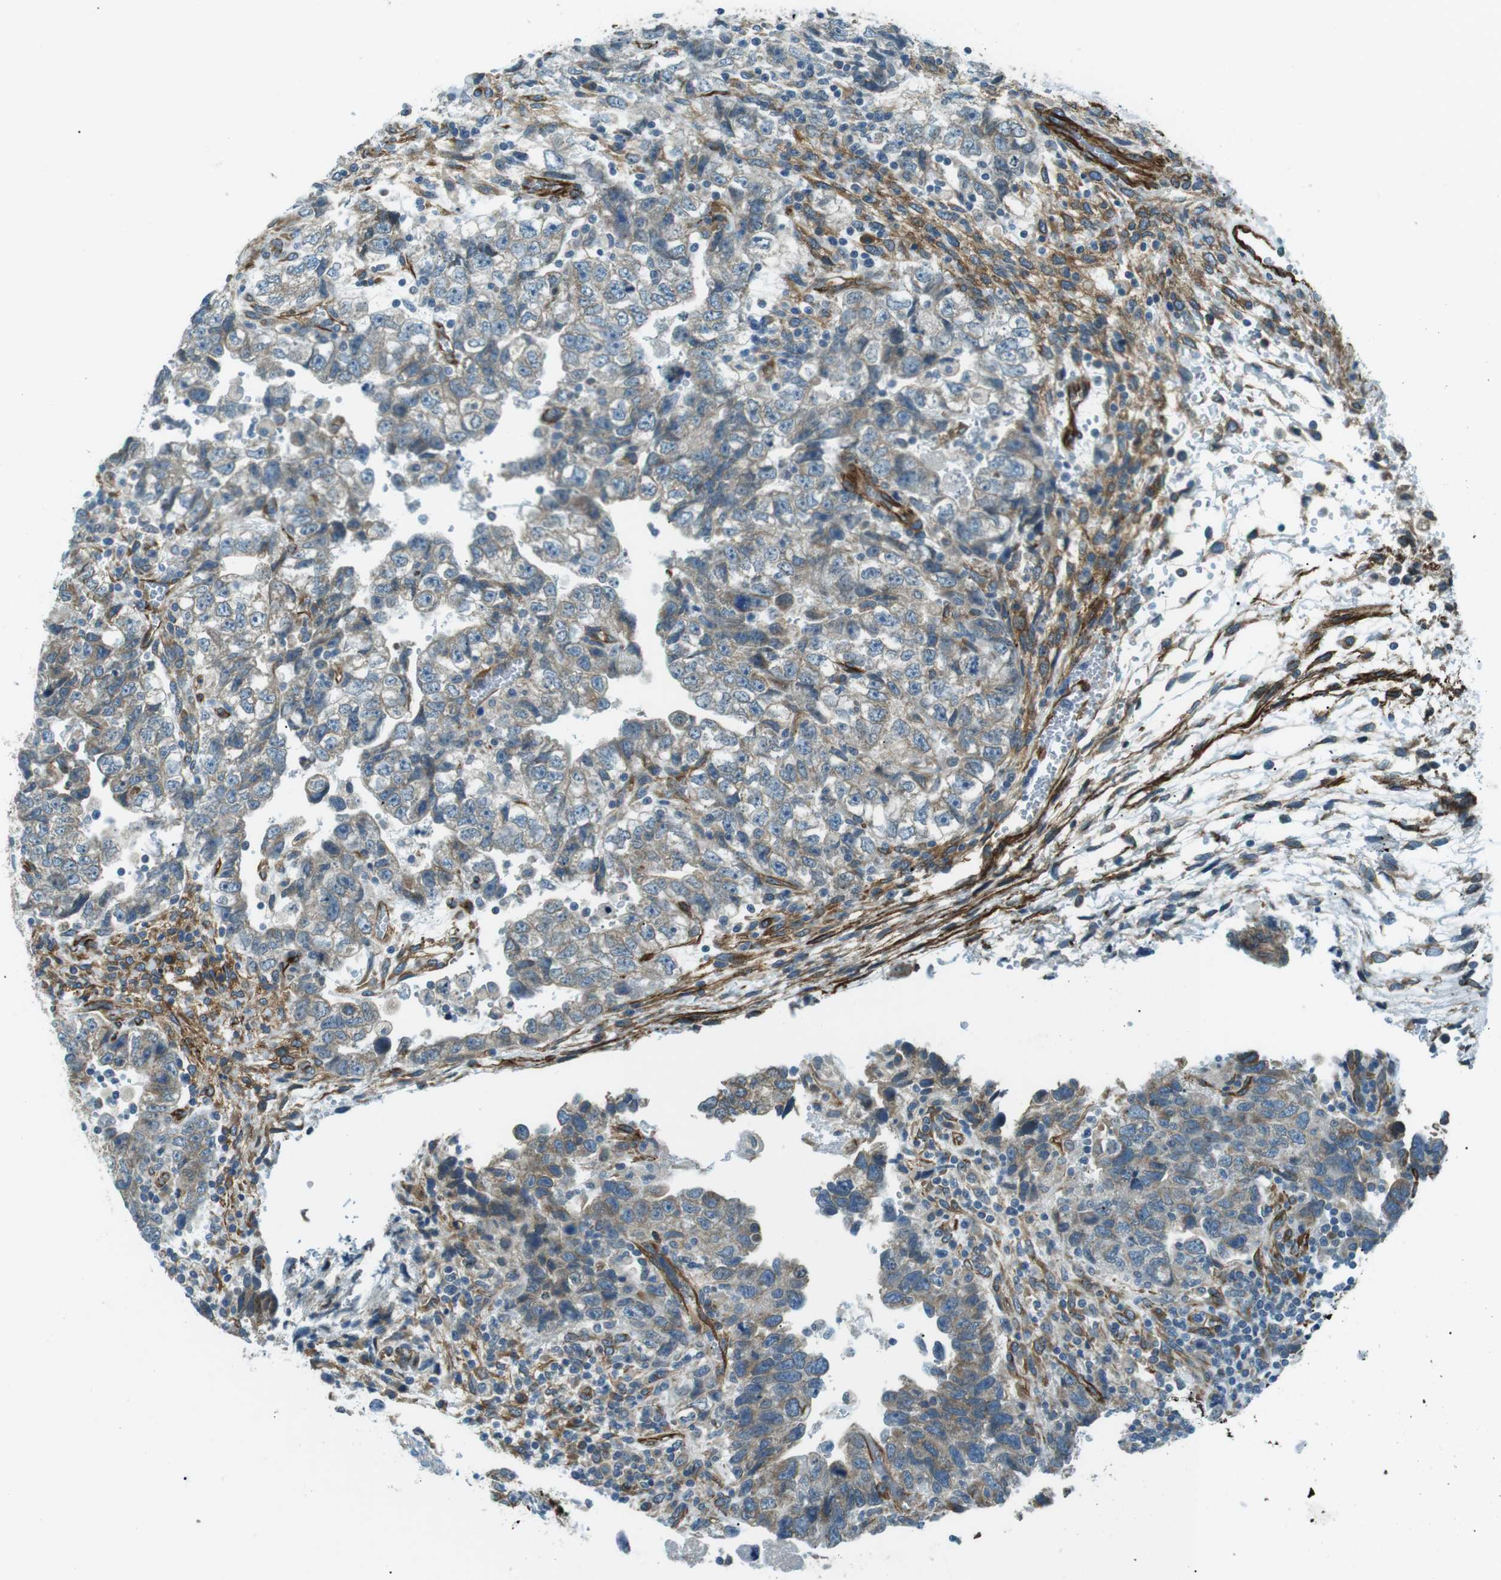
{"staining": {"intensity": "weak", "quantity": "25%-75%", "location": "cytoplasmic/membranous"}, "tissue": "testis cancer", "cell_type": "Tumor cells", "image_type": "cancer", "snomed": [{"axis": "morphology", "description": "Carcinoma, Embryonal, NOS"}, {"axis": "topography", "description": "Testis"}], "caption": "Immunohistochemistry (IHC) photomicrograph of neoplastic tissue: human testis embryonal carcinoma stained using IHC displays low levels of weak protein expression localized specifically in the cytoplasmic/membranous of tumor cells, appearing as a cytoplasmic/membranous brown color.", "gene": "ODR4", "patient": {"sex": "male", "age": 36}}